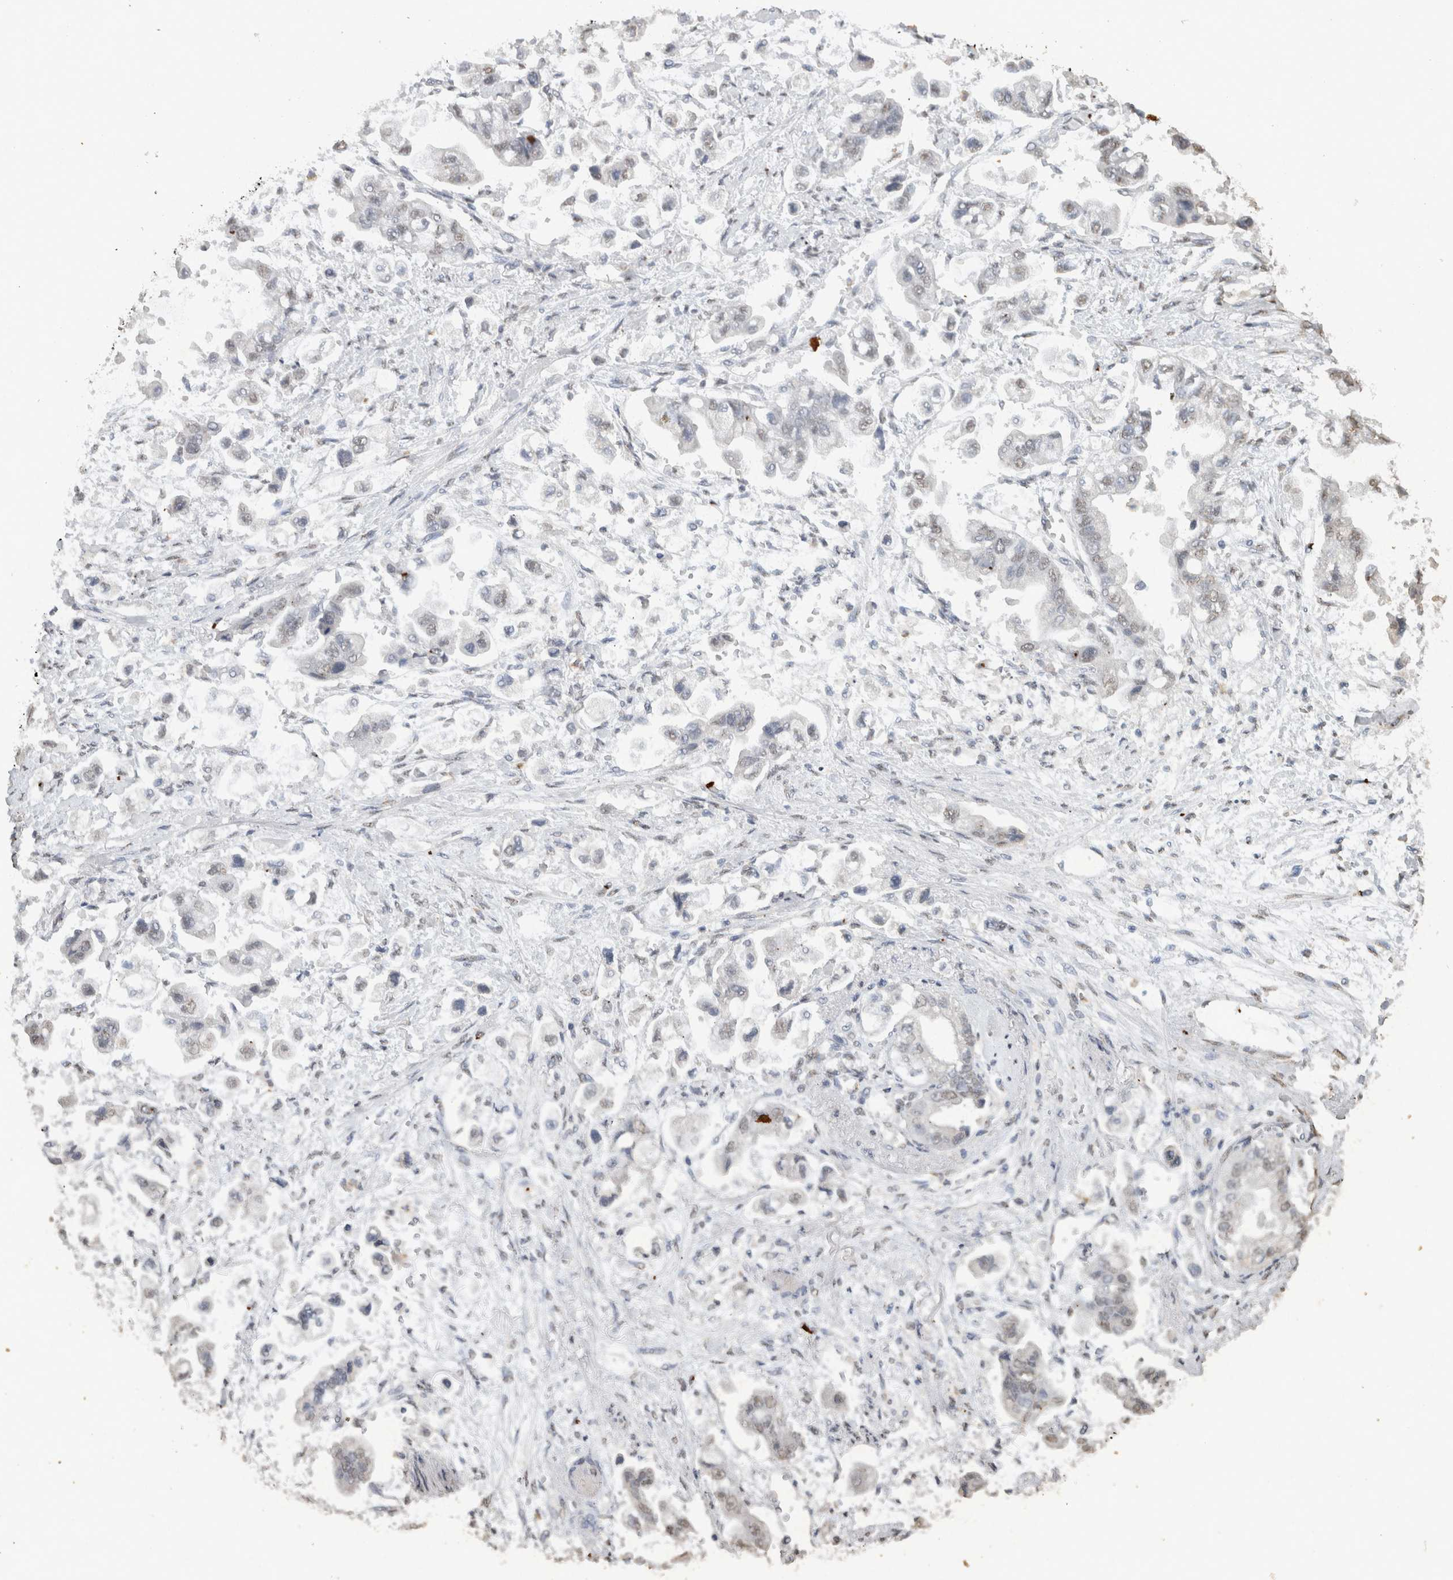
{"staining": {"intensity": "negative", "quantity": "none", "location": "none"}, "tissue": "stomach cancer", "cell_type": "Tumor cells", "image_type": "cancer", "snomed": [{"axis": "morphology", "description": "Adenocarcinoma, NOS"}, {"axis": "topography", "description": "Stomach"}], "caption": "Tumor cells show no significant protein staining in stomach cancer (adenocarcinoma).", "gene": "HAND2", "patient": {"sex": "male", "age": 62}}